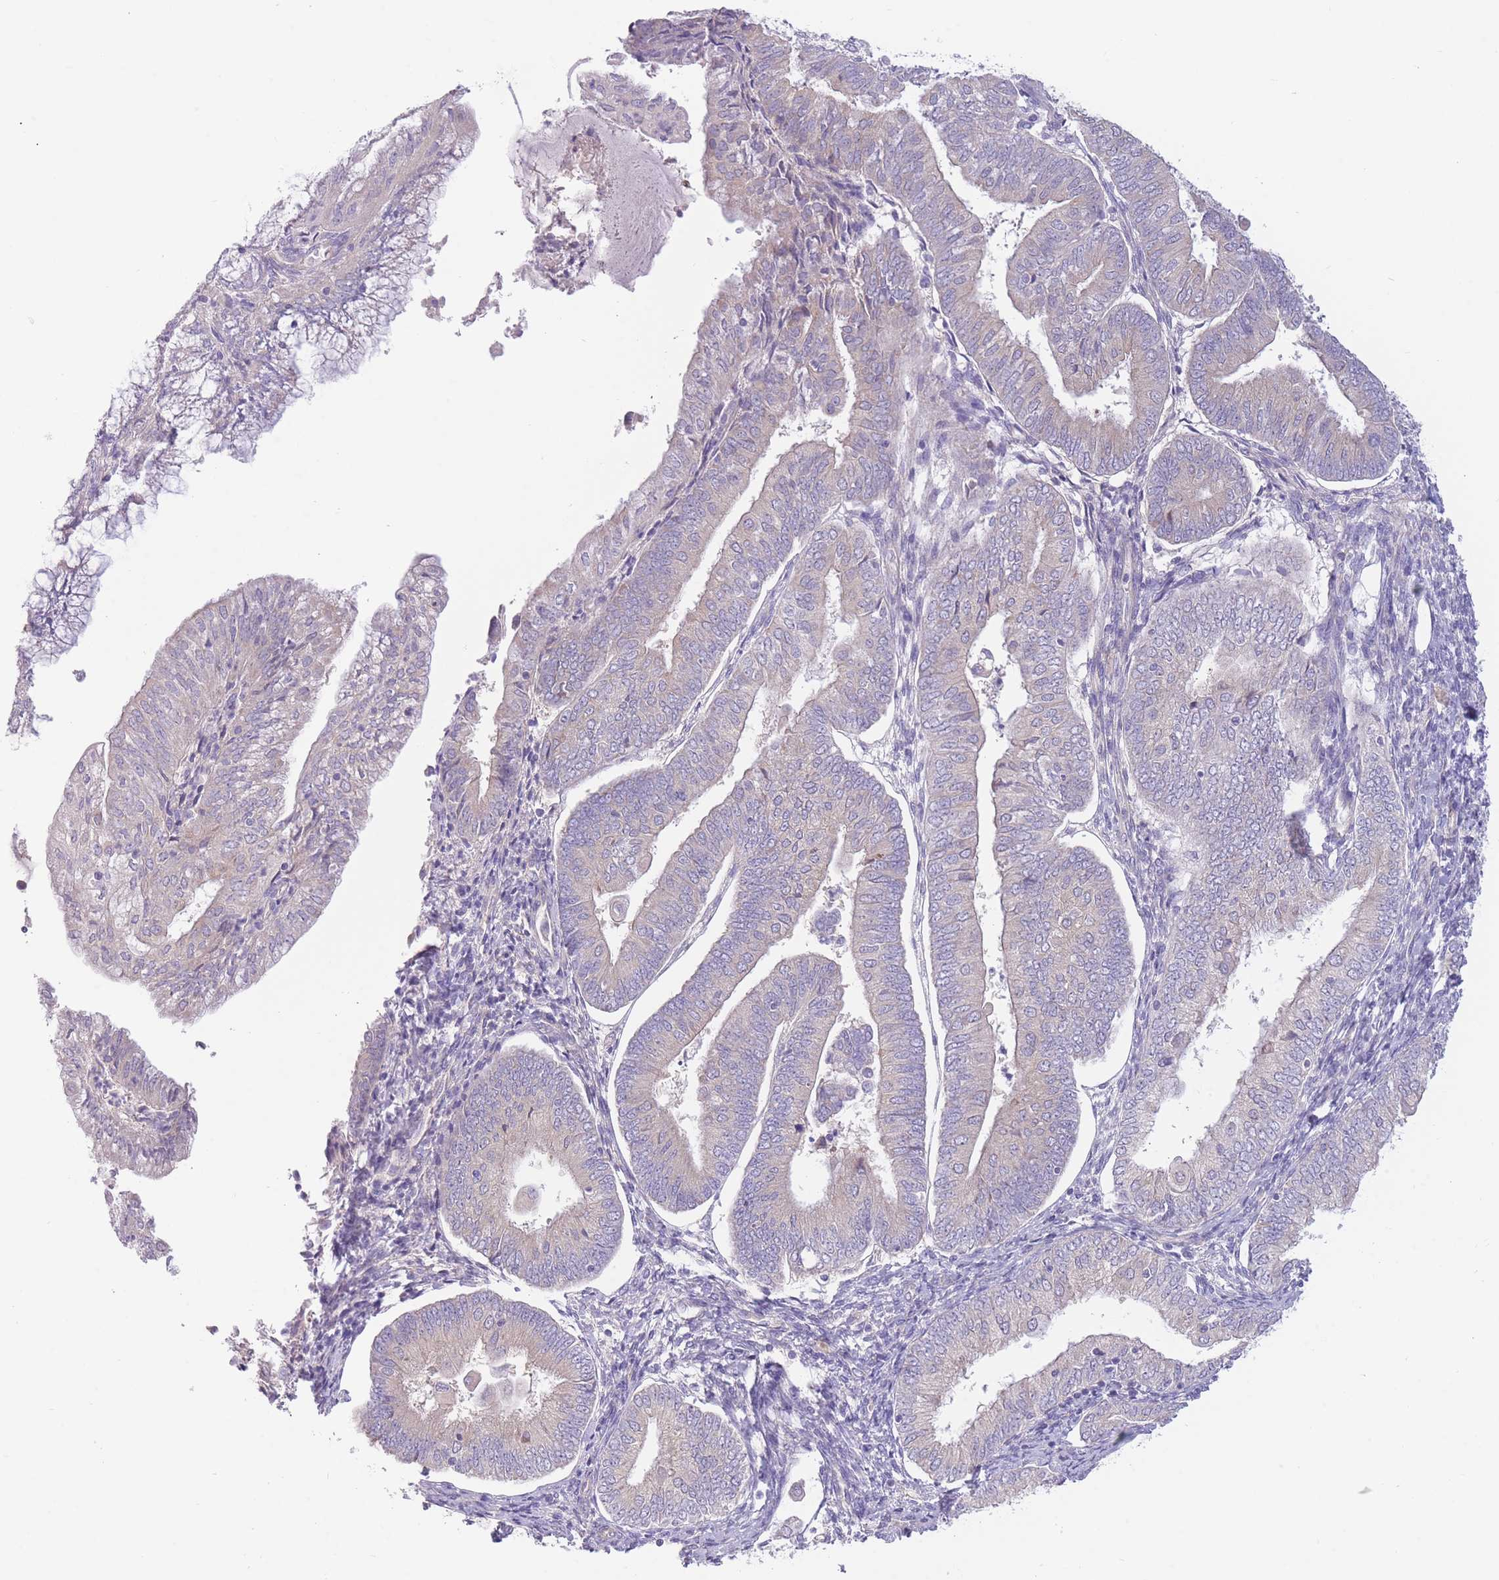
{"staining": {"intensity": "negative", "quantity": "none", "location": "none"}, "tissue": "endometrial cancer", "cell_type": "Tumor cells", "image_type": "cancer", "snomed": [{"axis": "morphology", "description": "Adenocarcinoma, NOS"}, {"axis": "topography", "description": "Endometrium"}], "caption": "High magnification brightfield microscopy of endometrial adenocarcinoma stained with DAB (brown) and counterstained with hematoxylin (blue): tumor cells show no significant expression. (Brightfield microscopy of DAB IHC at high magnification).", "gene": "PNPLA5", "patient": {"sex": "female", "age": 55}}